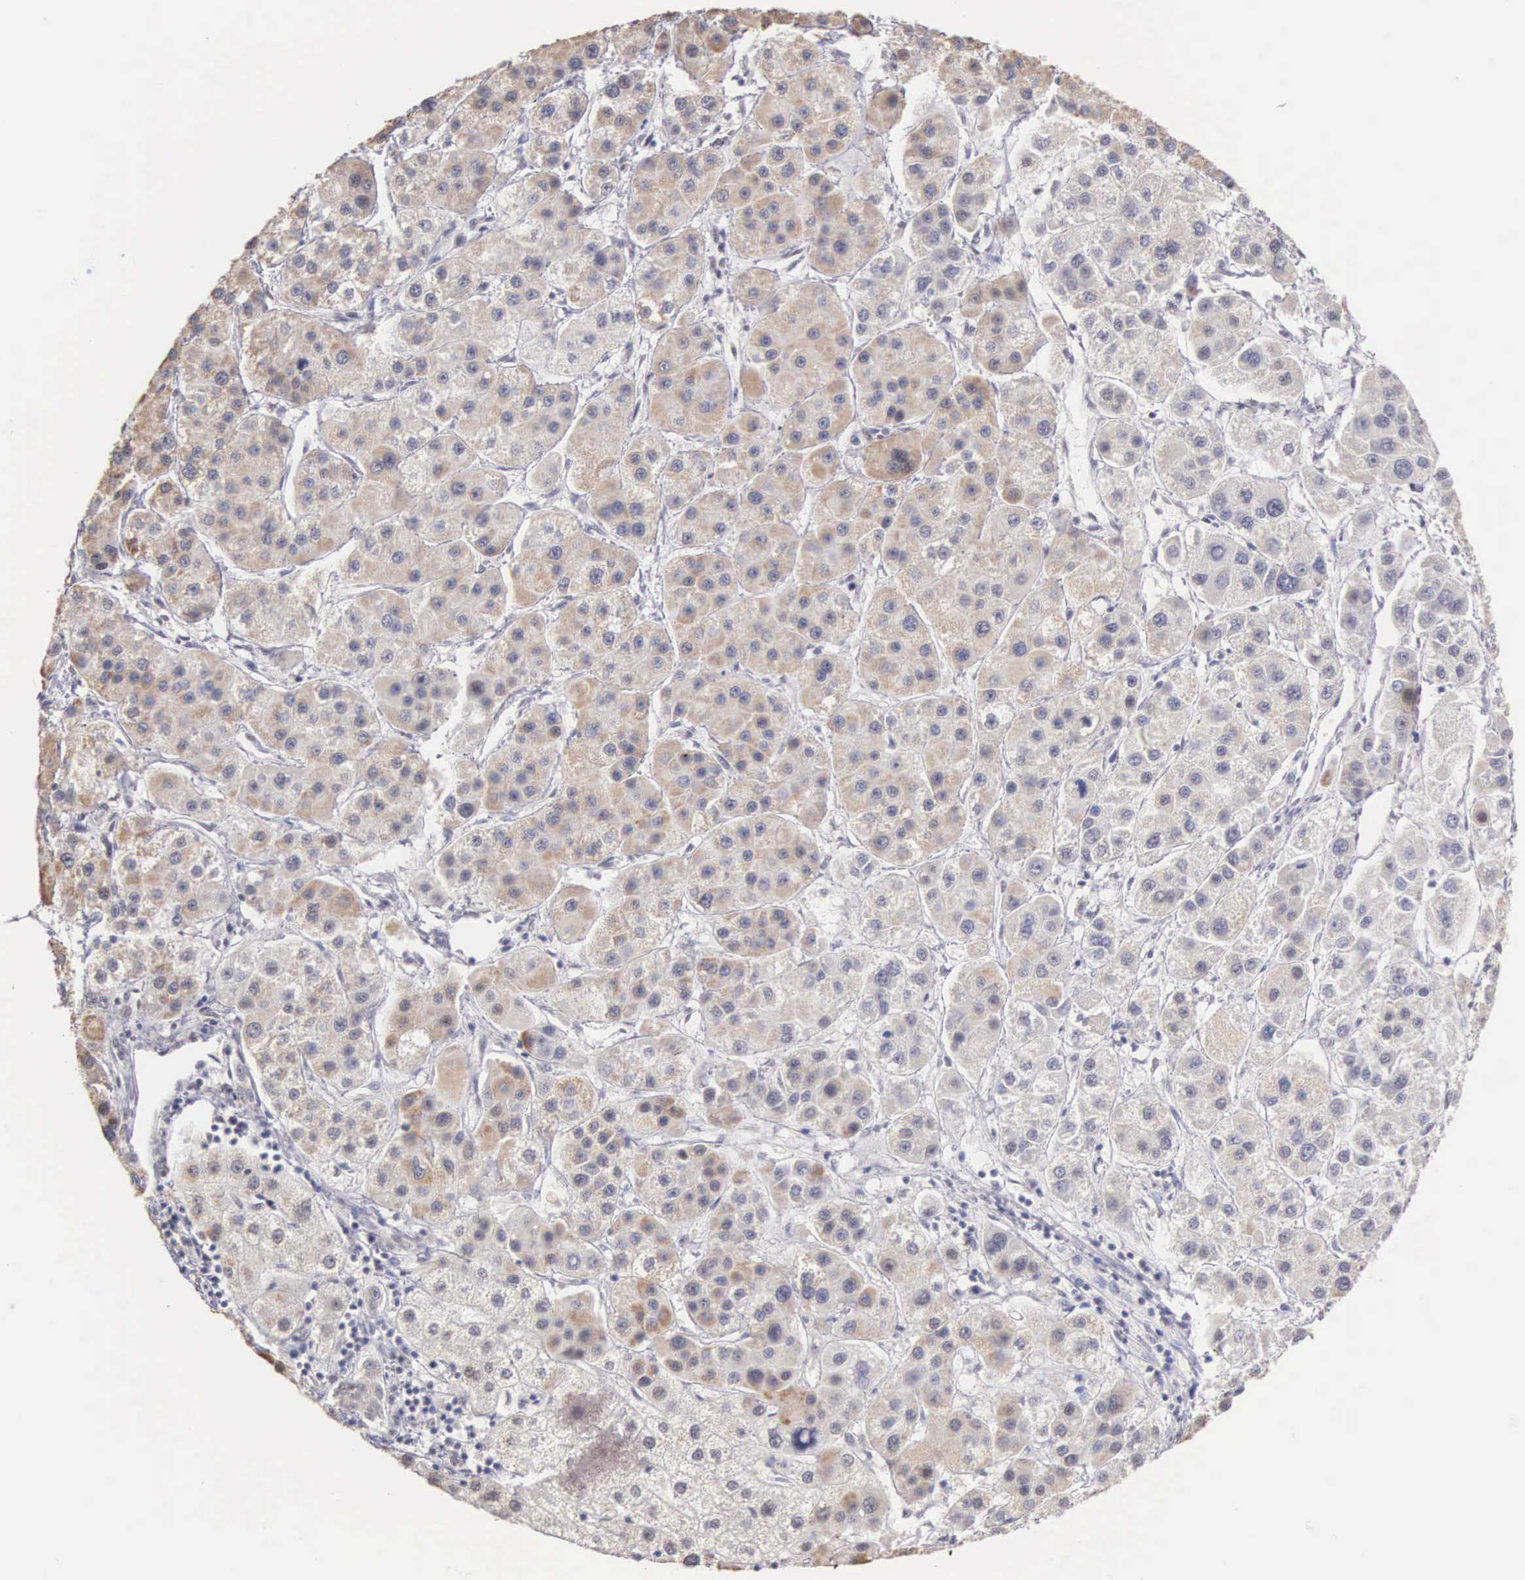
{"staining": {"intensity": "weak", "quantity": "25%-75%", "location": "cytoplasmic/membranous"}, "tissue": "liver cancer", "cell_type": "Tumor cells", "image_type": "cancer", "snomed": [{"axis": "morphology", "description": "Carcinoma, Hepatocellular, NOS"}, {"axis": "topography", "description": "Liver"}], "caption": "DAB (3,3'-diaminobenzidine) immunohistochemical staining of human liver cancer (hepatocellular carcinoma) reveals weak cytoplasmic/membranous protein staining in about 25%-75% of tumor cells.", "gene": "HMGXB4", "patient": {"sex": "female", "age": 85}}